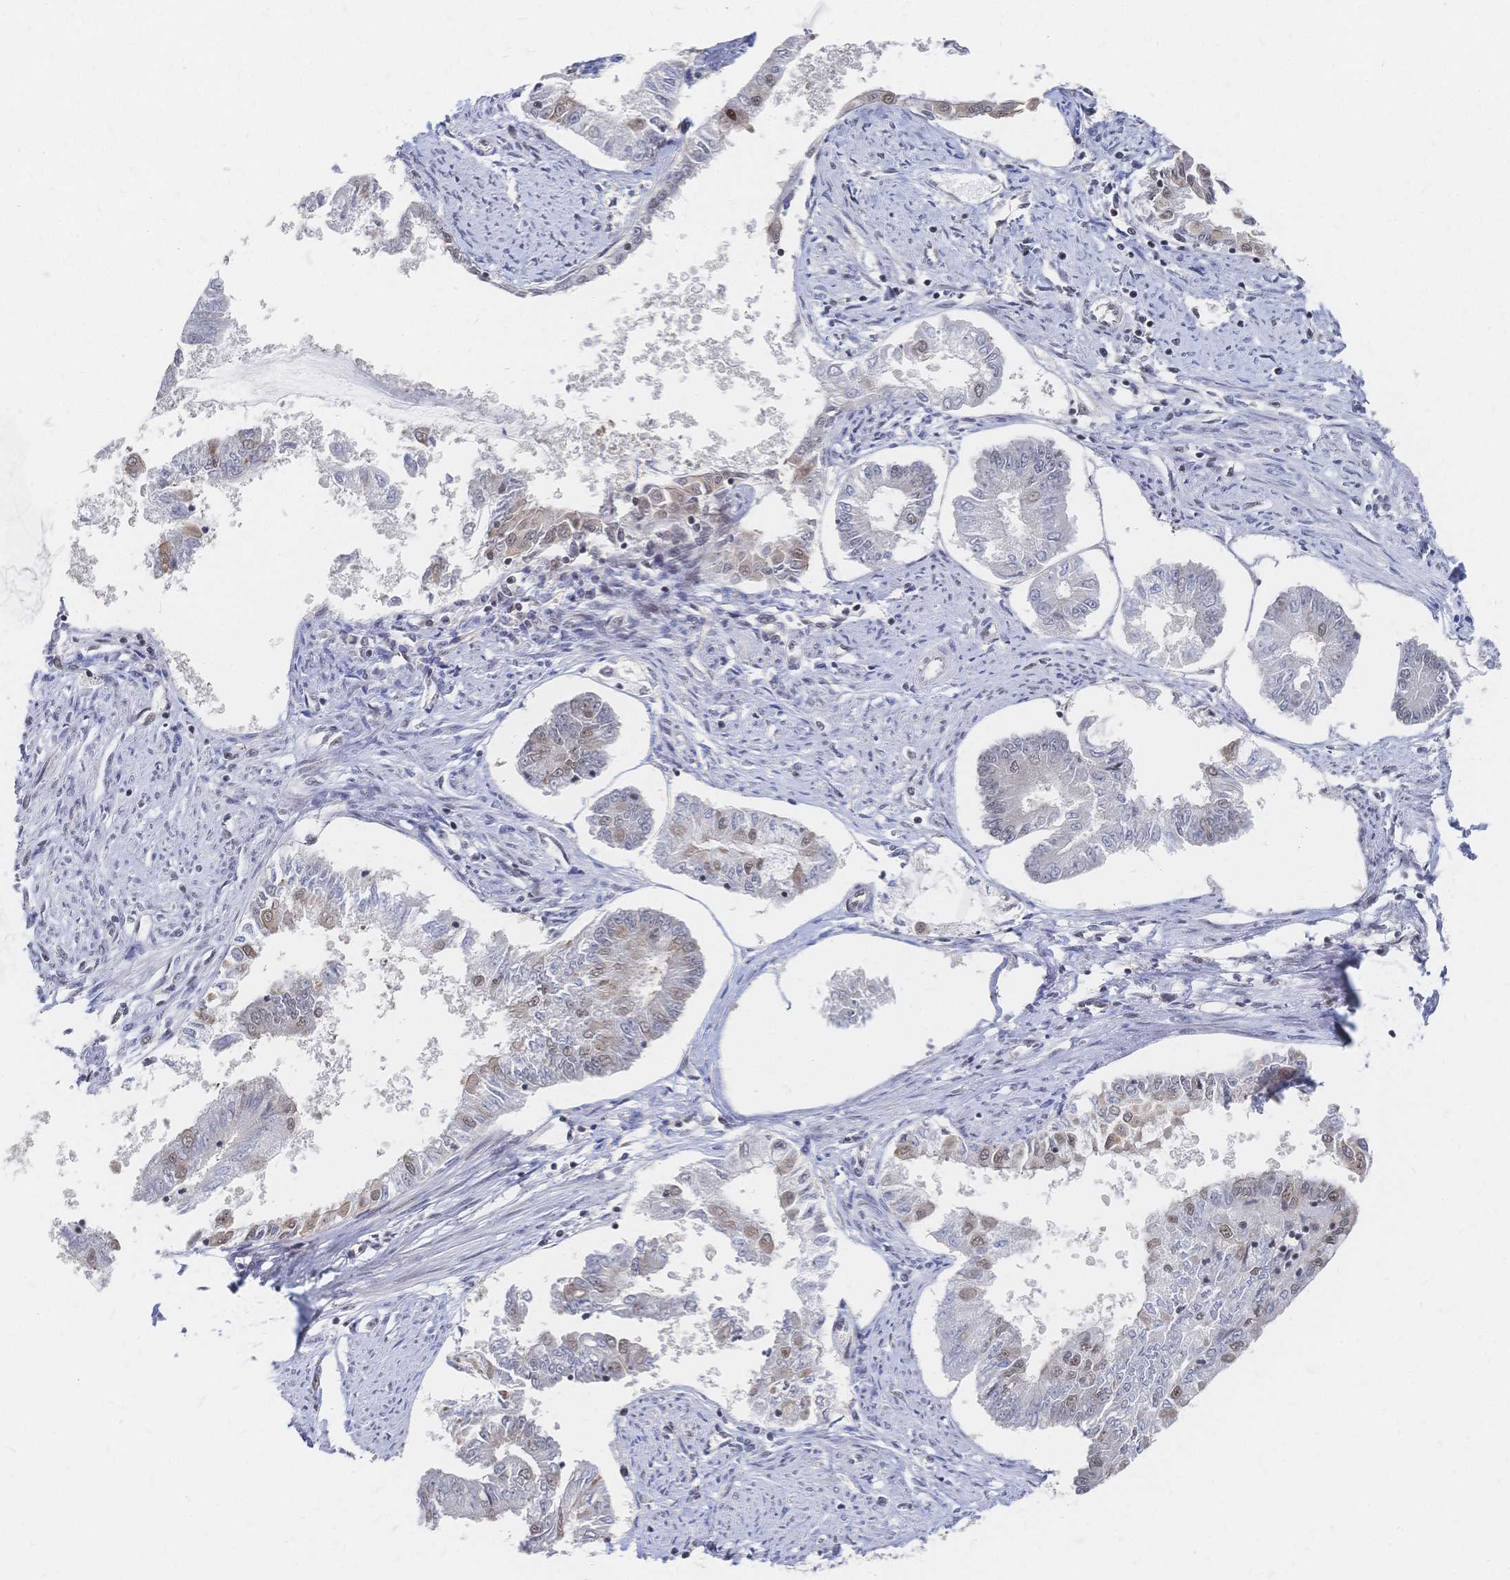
{"staining": {"intensity": "weak", "quantity": "<25%", "location": "nuclear"}, "tissue": "endometrial cancer", "cell_type": "Tumor cells", "image_type": "cancer", "snomed": [{"axis": "morphology", "description": "Adenocarcinoma, NOS"}, {"axis": "topography", "description": "Endometrium"}], "caption": "The photomicrograph demonstrates no staining of tumor cells in endometrial cancer.", "gene": "NELFA", "patient": {"sex": "female", "age": 76}}